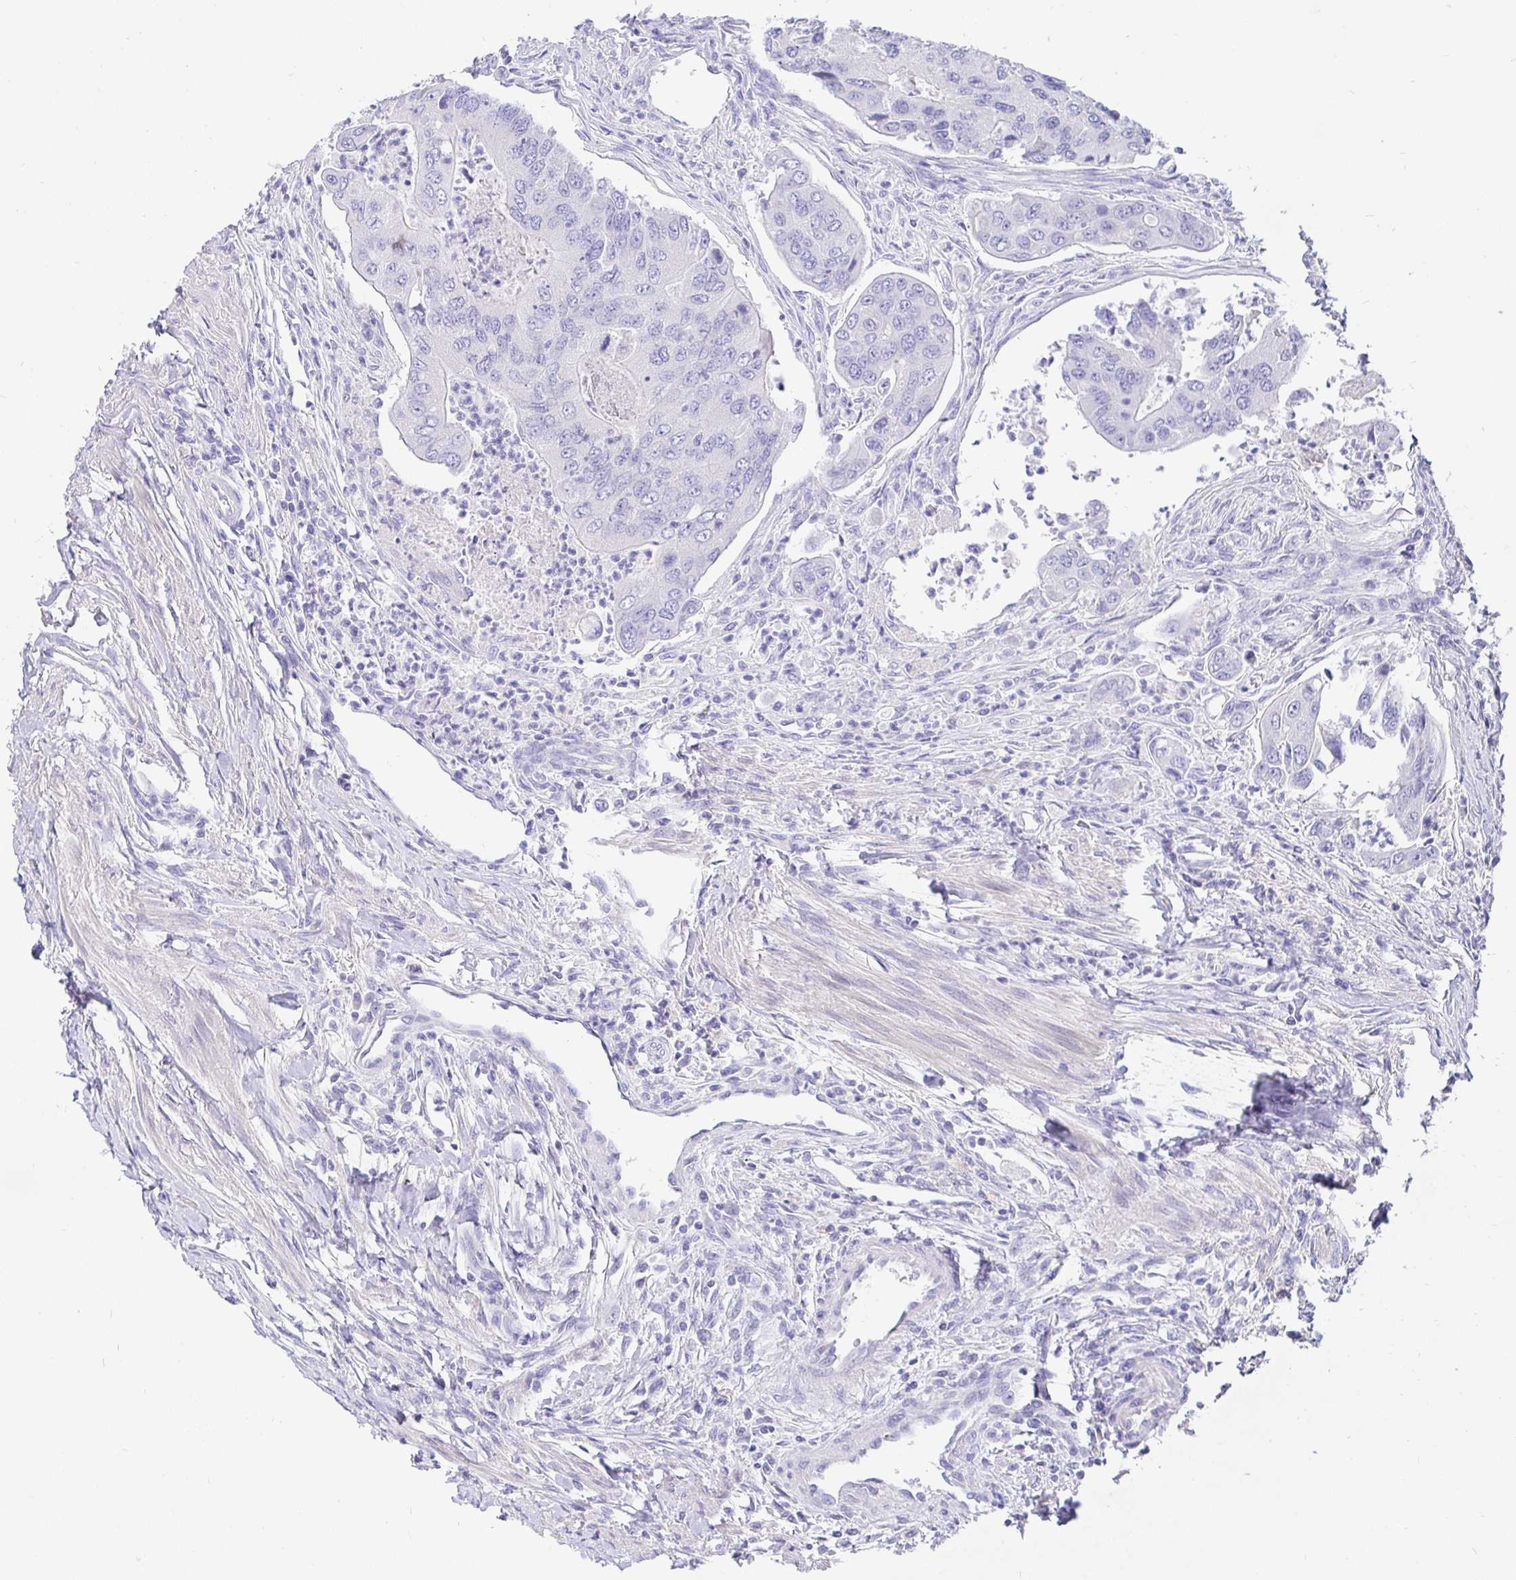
{"staining": {"intensity": "negative", "quantity": "none", "location": "none"}, "tissue": "colorectal cancer", "cell_type": "Tumor cells", "image_type": "cancer", "snomed": [{"axis": "morphology", "description": "Adenocarcinoma, NOS"}, {"axis": "topography", "description": "Colon"}], "caption": "Immunohistochemistry histopathology image of colorectal cancer (adenocarcinoma) stained for a protein (brown), which shows no positivity in tumor cells.", "gene": "TPTE", "patient": {"sex": "female", "age": 67}}